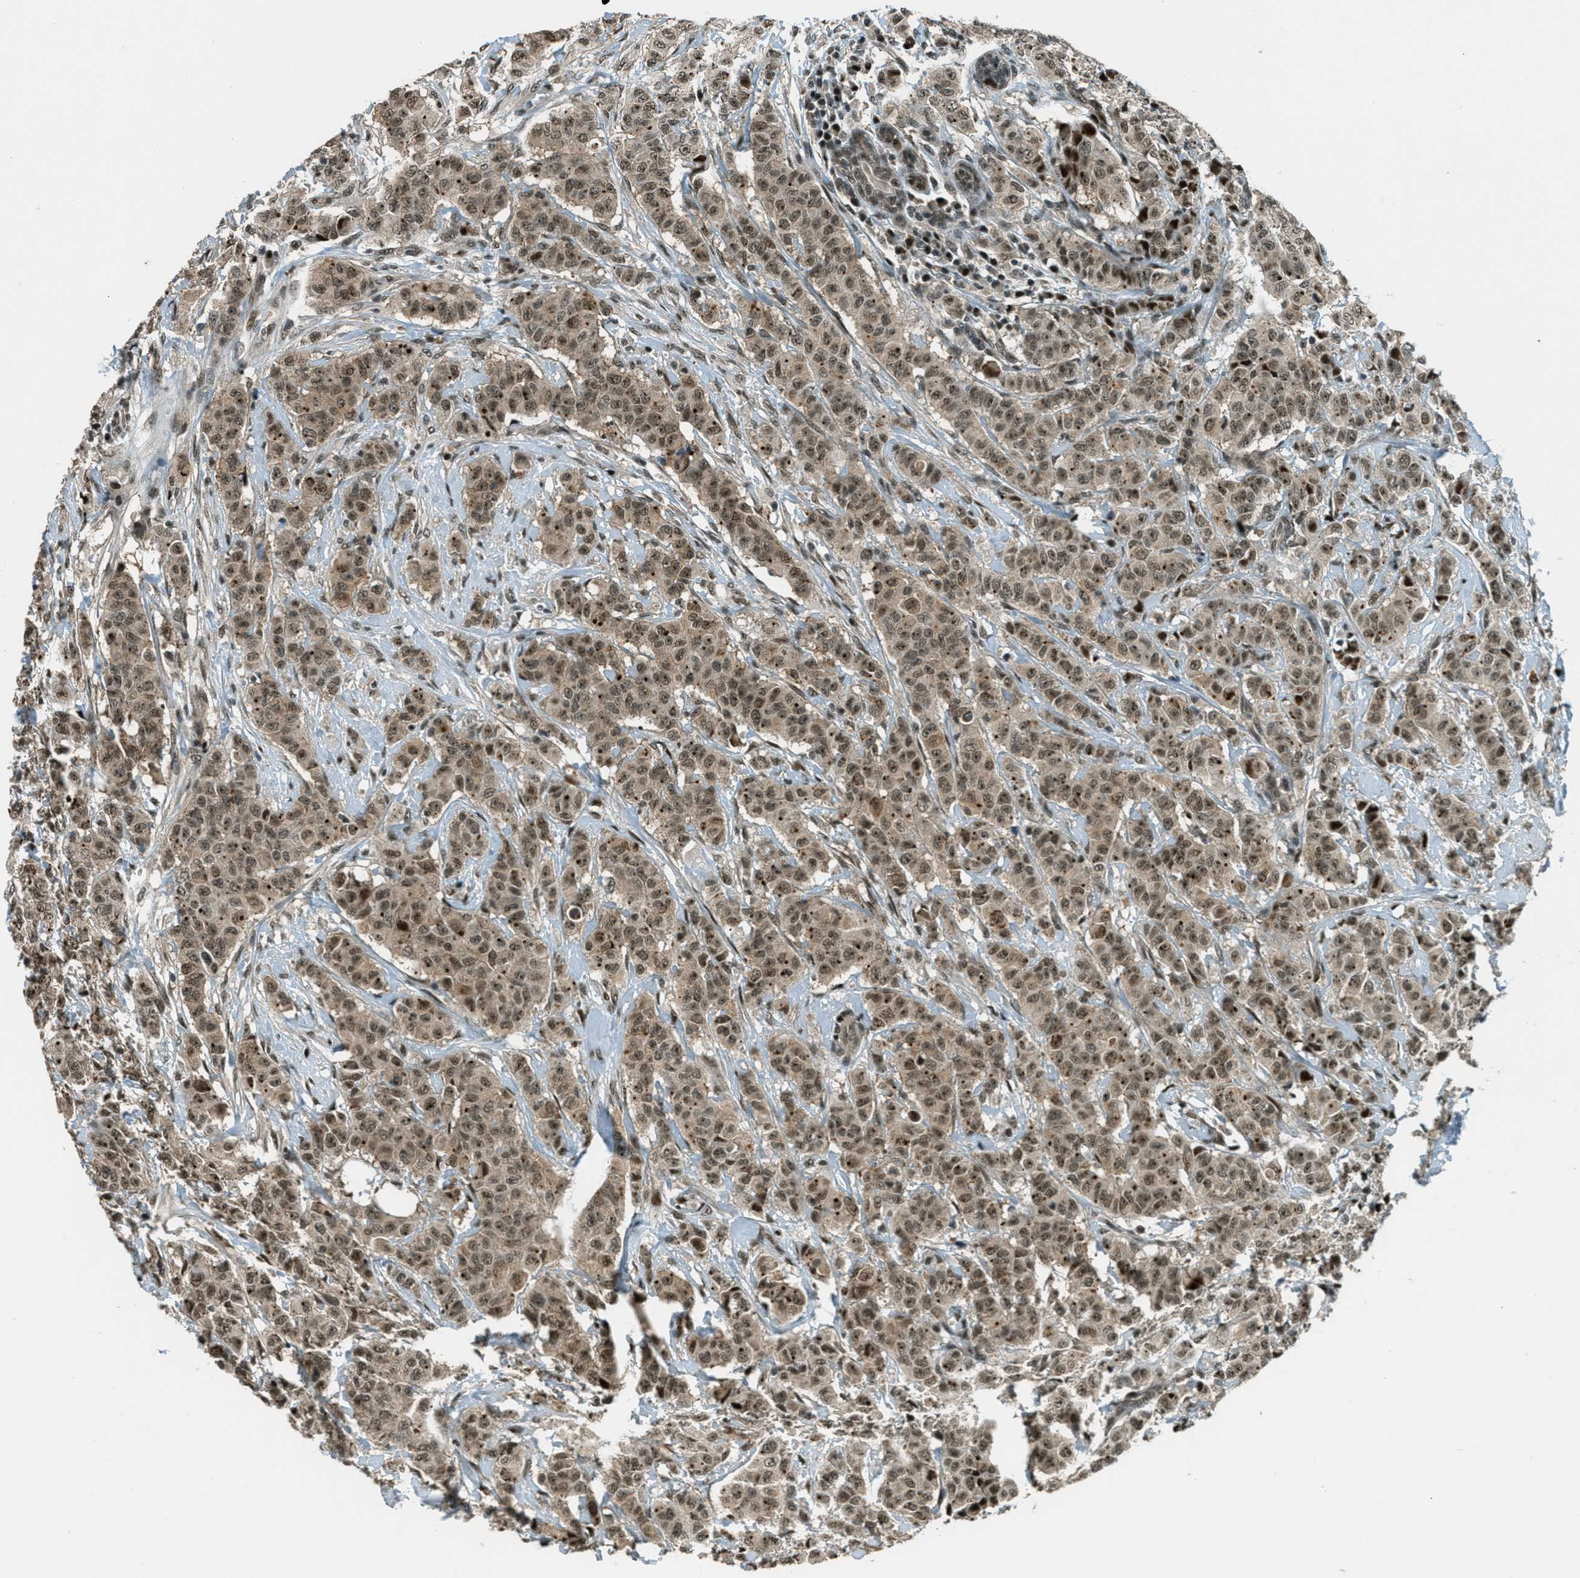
{"staining": {"intensity": "moderate", "quantity": ">75%", "location": "cytoplasmic/membranous,nuclear"}, "tissue": "breast cancer", "cell_type": "Tumor cells", "image_type": "cancer", "snomed": [{"axis": "morphology", "description": "Normal tissue, NOS"}, {"axis": "morphology", "description": "Duct carcinoma"}, {"axis": "topography", "description": "Breast"}], "caption": "The photomicrograph reveals staining of infiltrating ductal carcinoma (breast), revealing moderate cytoplasmic/membranous and nuclear protein staining (brown color) within tumor cells. (DAB IHC with brightfield microscopy, high magnification).", "gene": "FOXM1", "patient": {"sex": "female", "age": 40}}